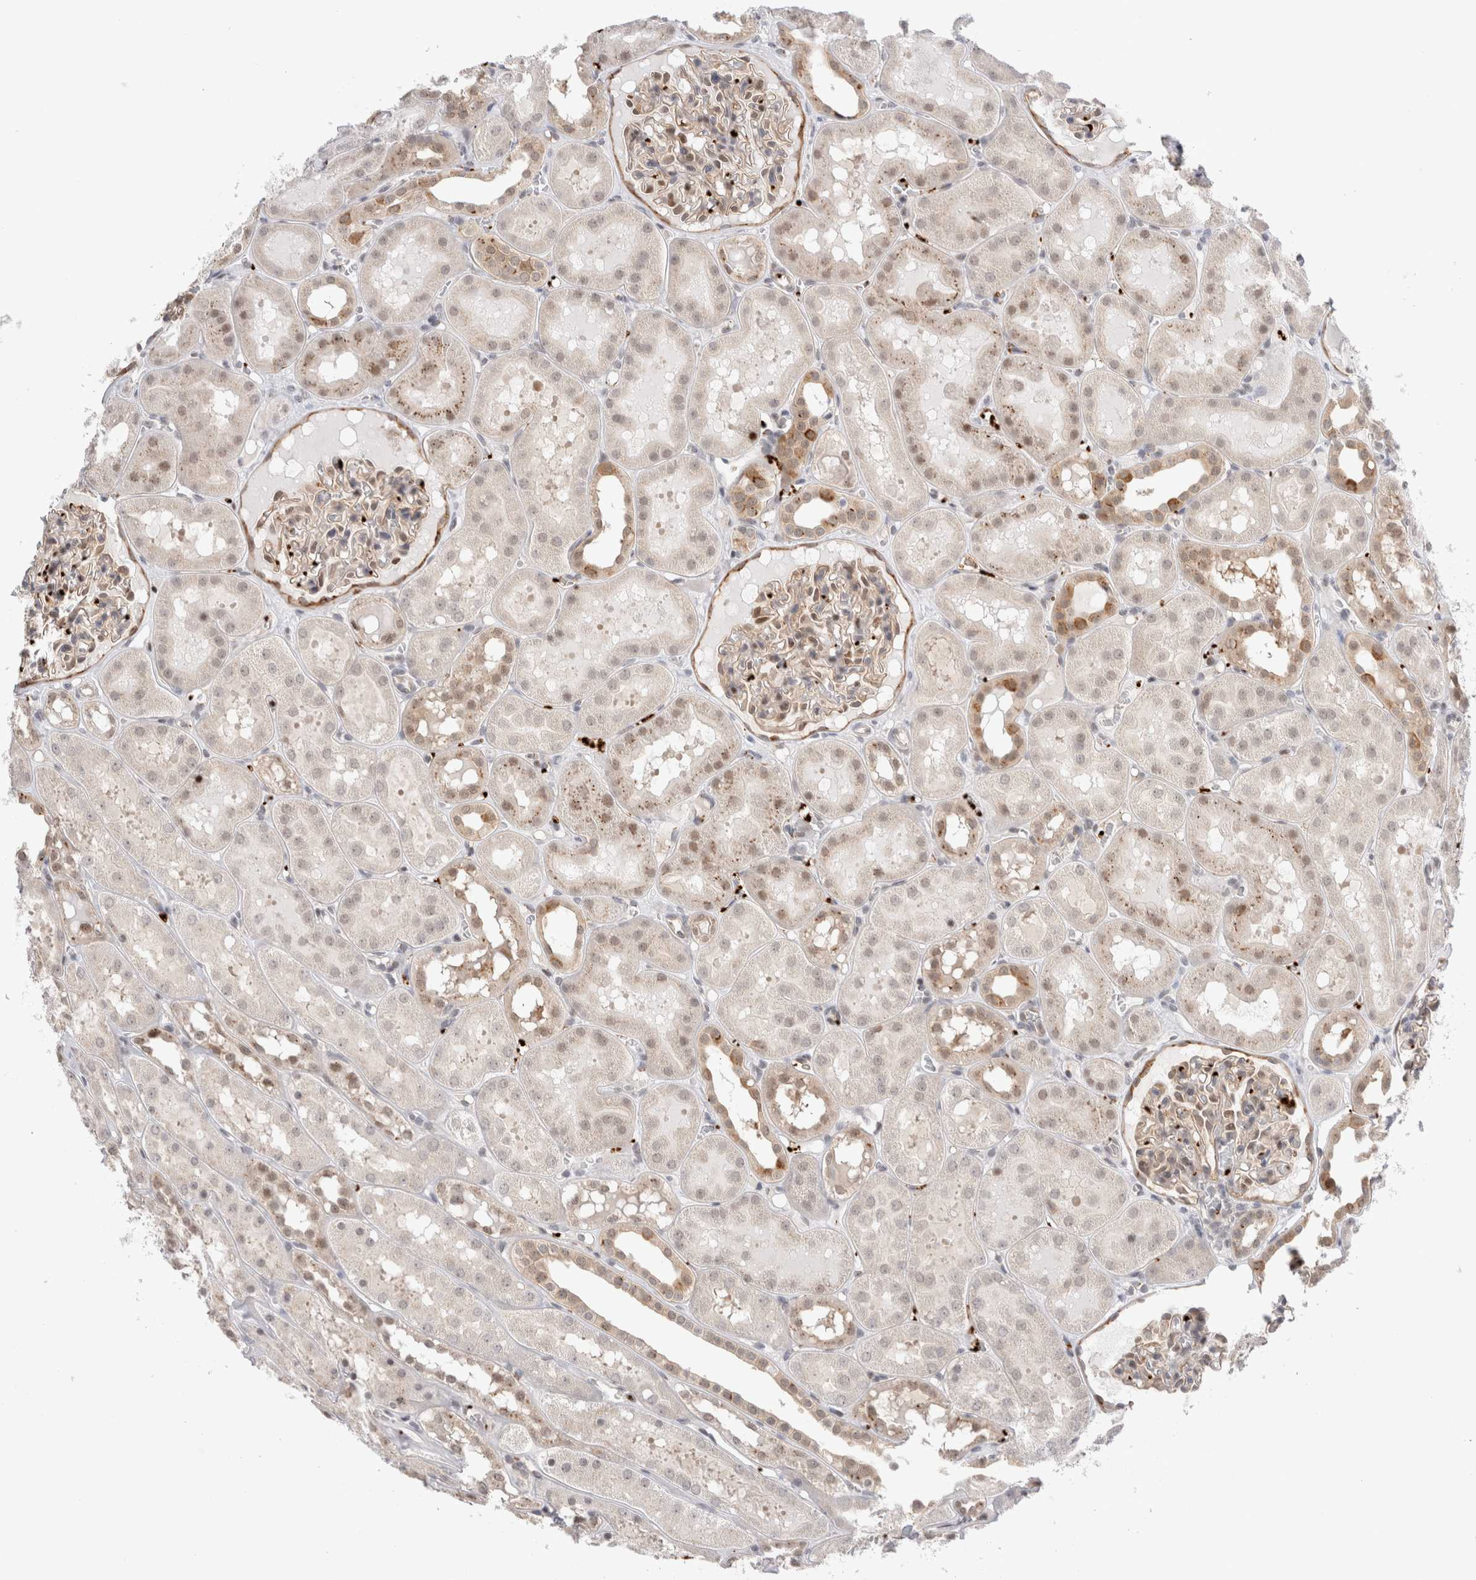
{"staining": {"intensity": "weak", "quantity": "25%-75%", "location": "cytoplasmic/membranous"}, "tissue": "kidney", "cell_type": "Cells in glomeruli", "image_type": "normal", "snomed": [{"axis": "morphology", "description": "Normal tissue, NOS"}, {"axis": "topography", "description": "Kidney"}, {"axis": "topography", "description": "Urinary bladder"}], "caption": "A brown stain highlights weak cytoplasmic/membranous positivity of a protein in cells in glomeruli of unremarkable kidney.", "gene": "VPS28", "patient": {"sex": "male", "age": 16}}